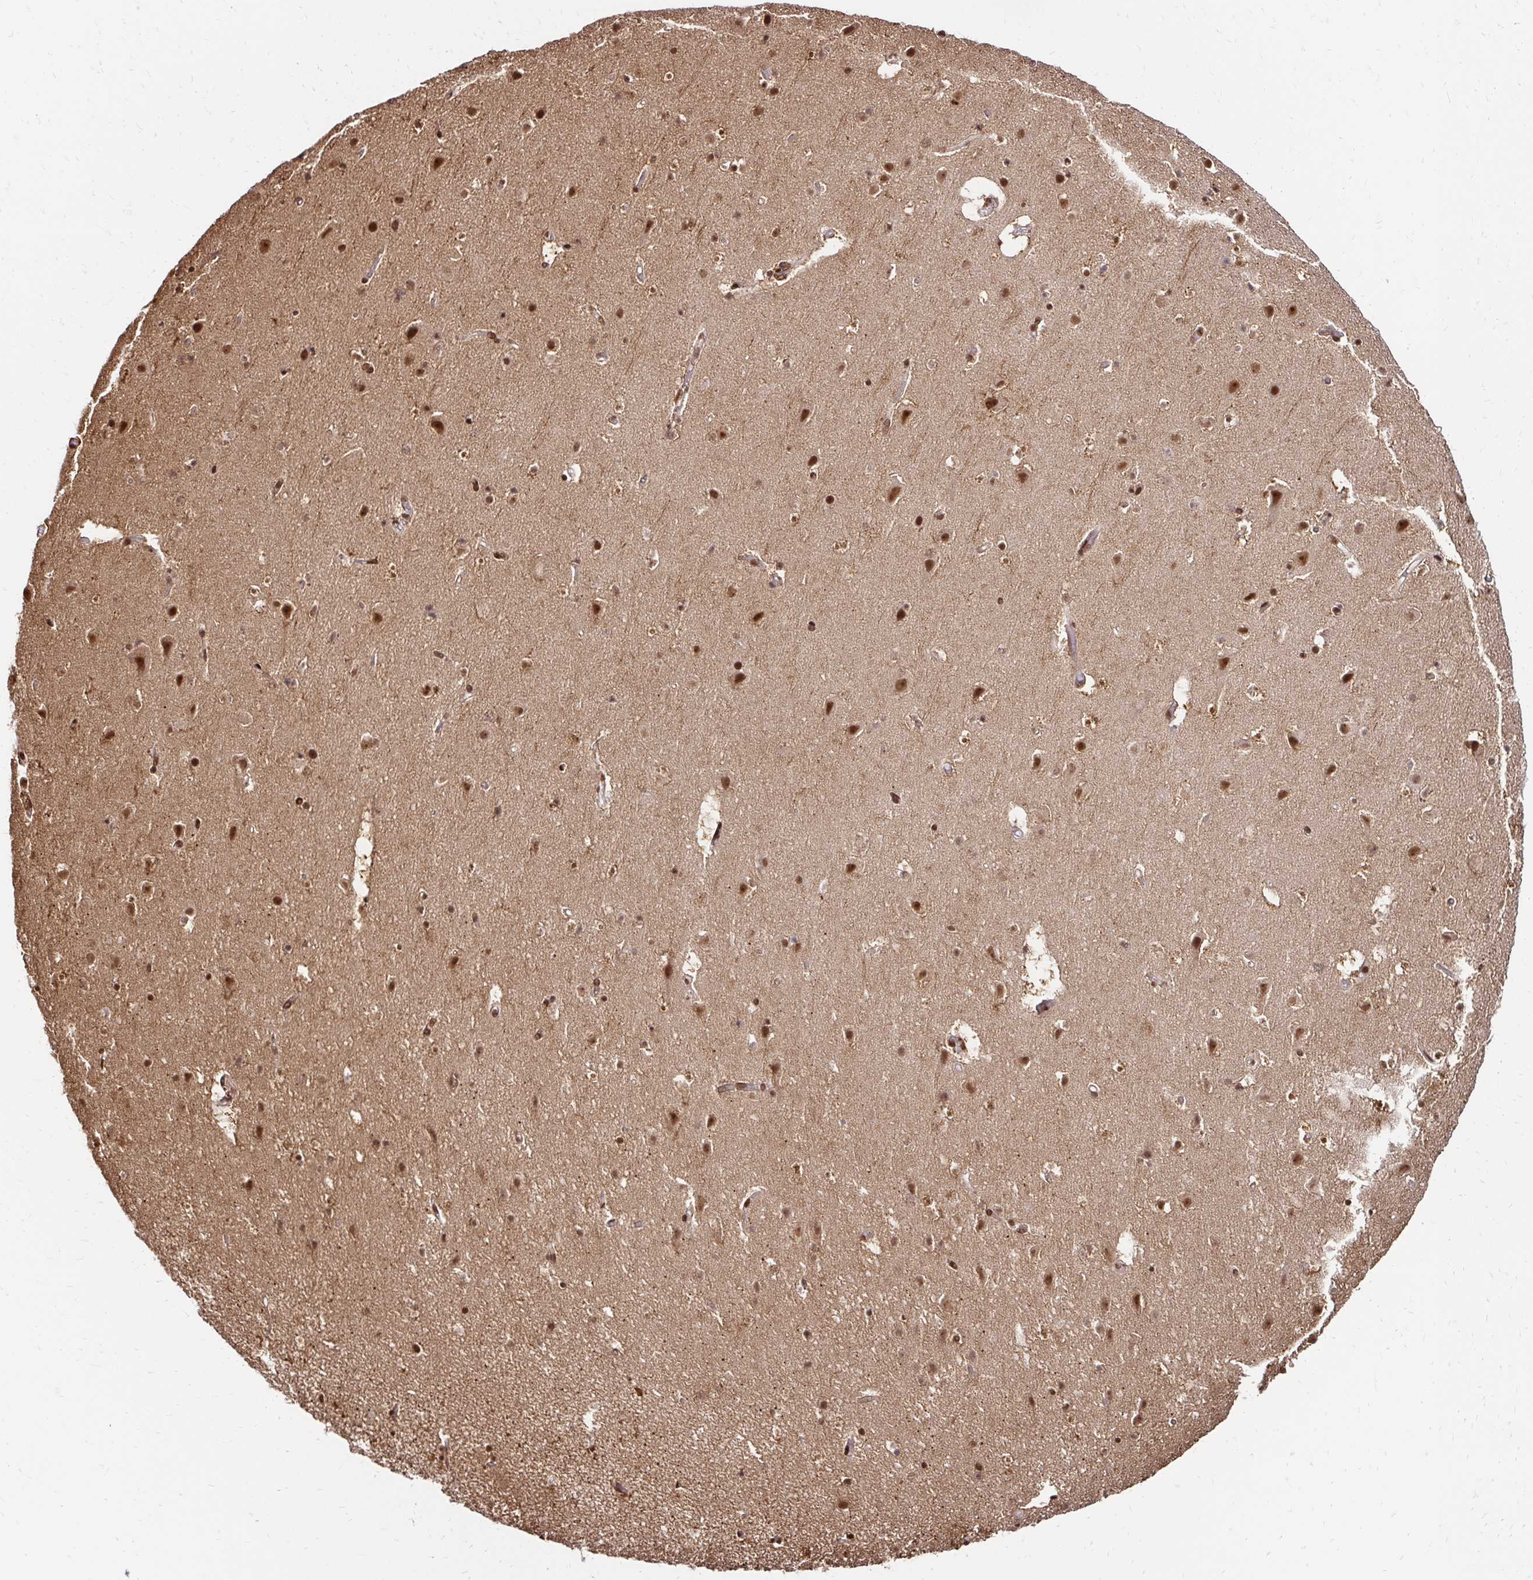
{"staining": {"intensity": "moderate", "quantity": ">75%", "location": "nuclear"}, "tissue": "cerebral cortex", "cell_type": "Endothelial cells", "image_type": "normal", "snomed": [{"axis": "morphology", "description": "Normal tissue, NOS"}, {"axis": "topography", "description": "Cerebral cortex"}], "caption": "Protein staining by IHC displays moderate nuclear expression in about >75% of endothelial cells in normal cerebral cortex. (Brightfield microscopy of DAB IHC at high magnification).", "gene": "GLYR1", "patient": {"sex": "female", "age": 42}}